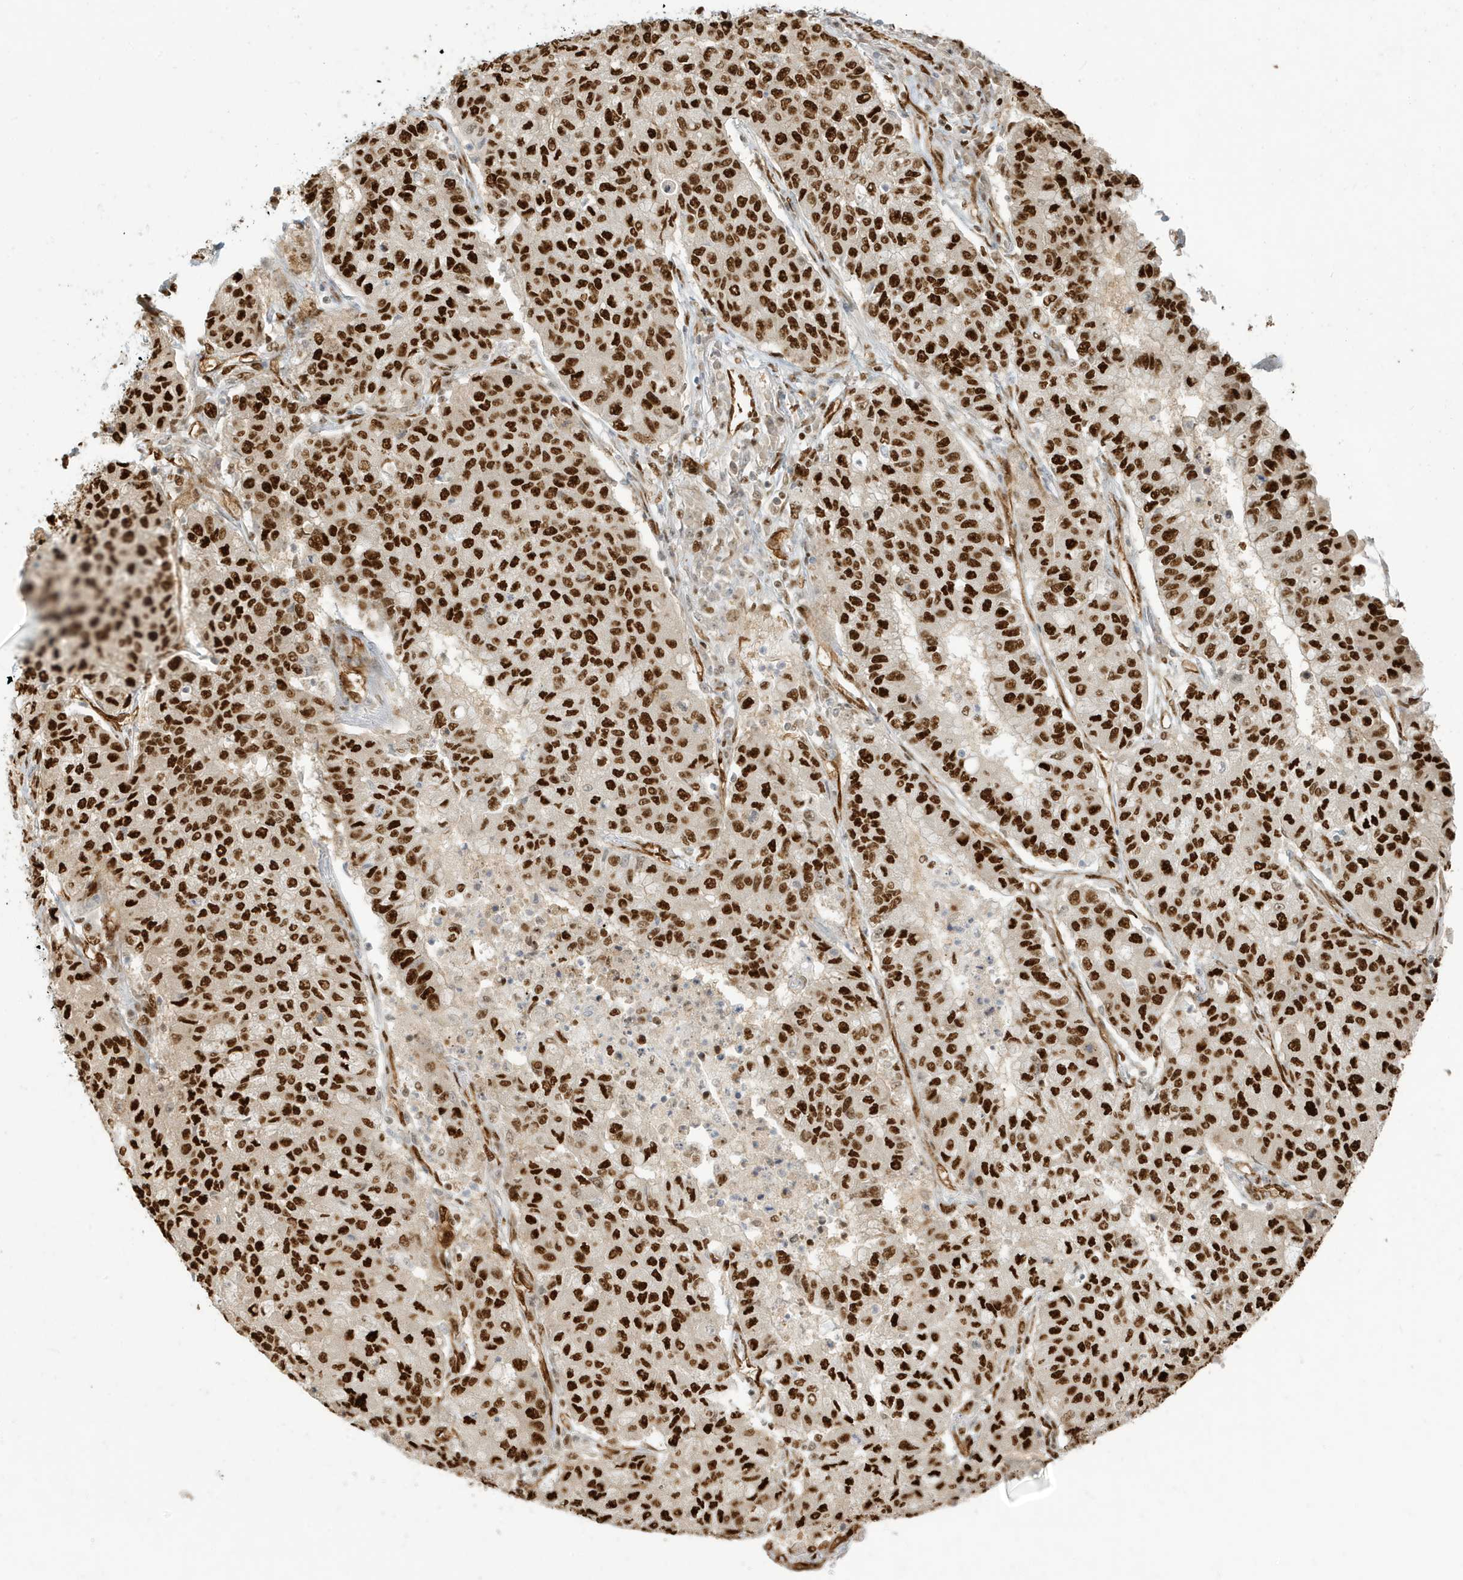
{"staining": {"intensity": "strong", "quantity": ">75%", "location": "nuclear"}, "tissue": "lung cancer", "cell_type": "Tumor cells", "image_type": "cancer", "snomed": [{"axis": "morphology", "description": "Squamous cell carcinoma, NOS"}, {"axis": "topography", "description": "Lung"}], "caption": "This photomicrograph demonstrates lung cancer stained with immunohistochemistry to label a protein in brown. The nuclear of tumor cells show strong positivity for the protein. Nuclei are counter-stained blue.", "gene": "CKS2", "patient": {"sex": "male", "age": 74}}